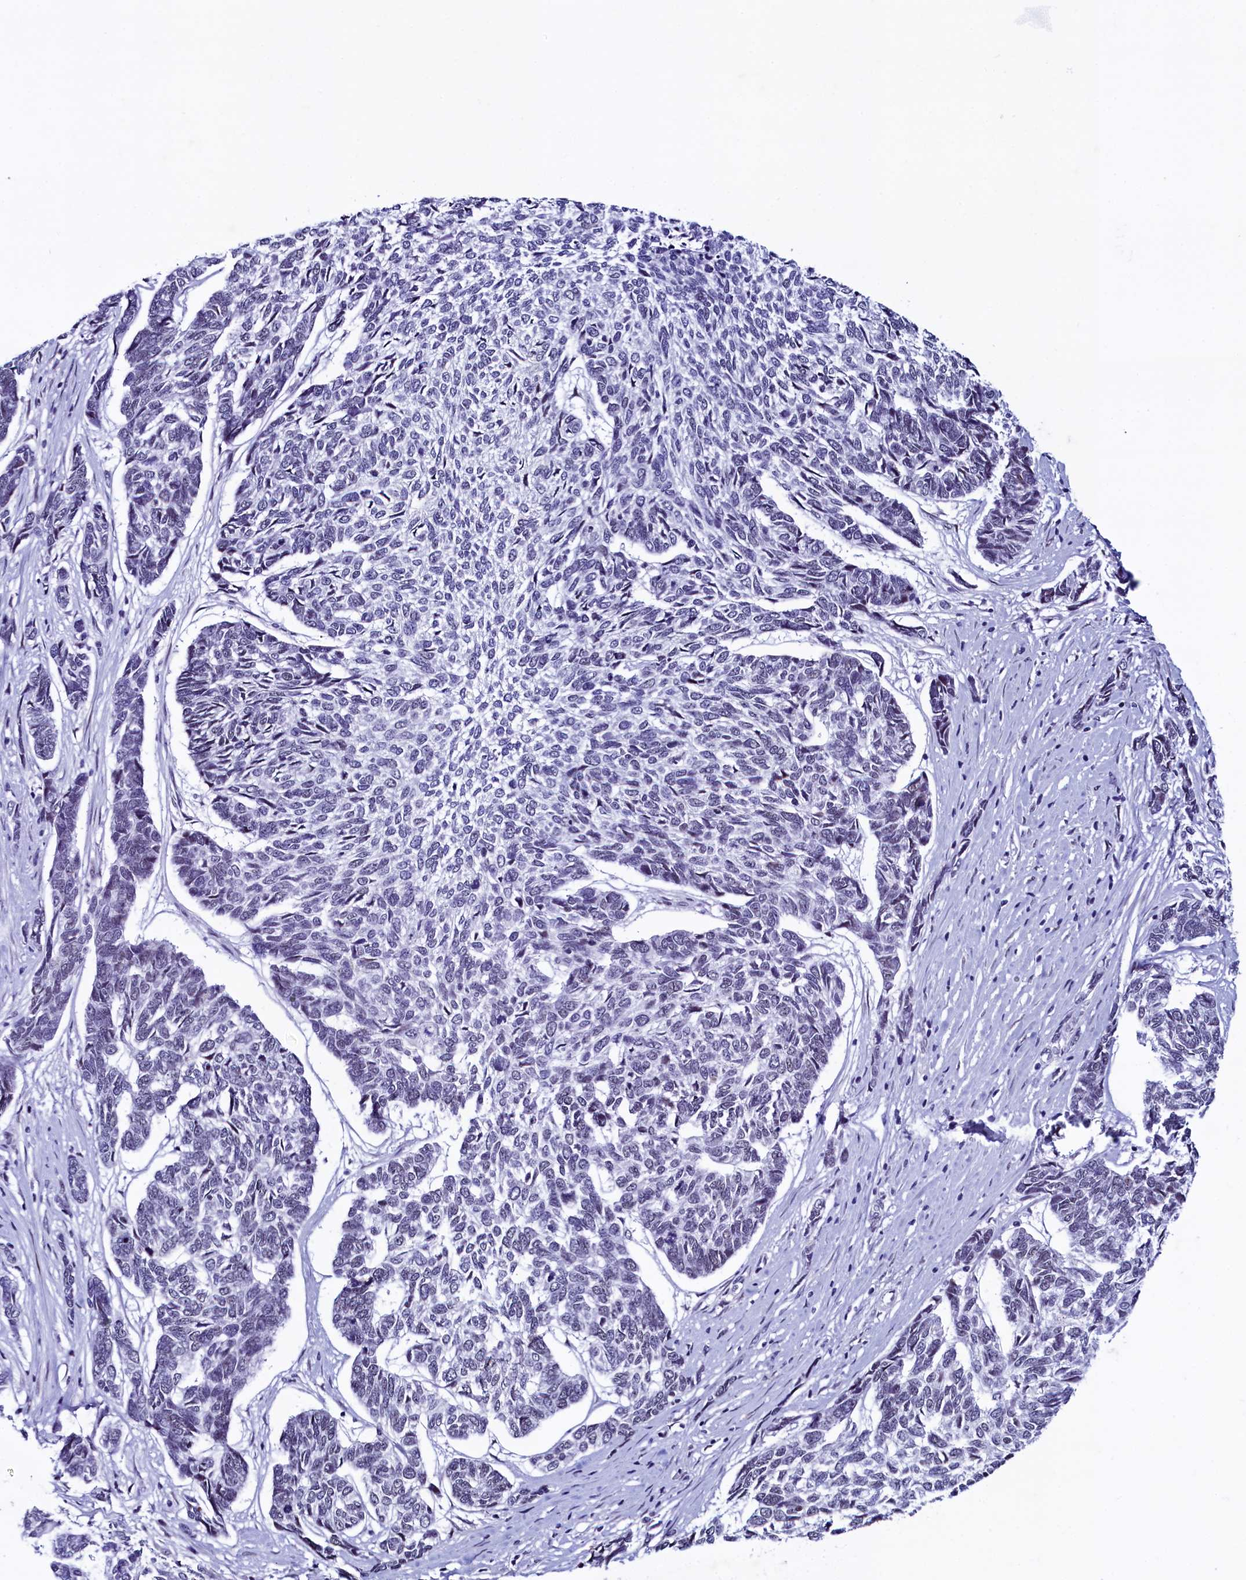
{"staining": {"intensity": "negative", "quantity": "none", "location": "none"}, "tissue": "skin cancer", "cell_type": "Tumor cells", "image_type": "cancer", "snomed": [{"axis": "morphology", "description": "Basal cell carcinoma"}, {"axis": "topography", "description": "Skin"}], "caption": "An immunohistochemistry photomicrograph of skin cancer (basal cell carcinoma) is shown. There is no staining in tumor cells of skin cancer (basal cell carcinoma).", "gene": "SUGP2", "patient": {"sex": "female", "age": 65}}